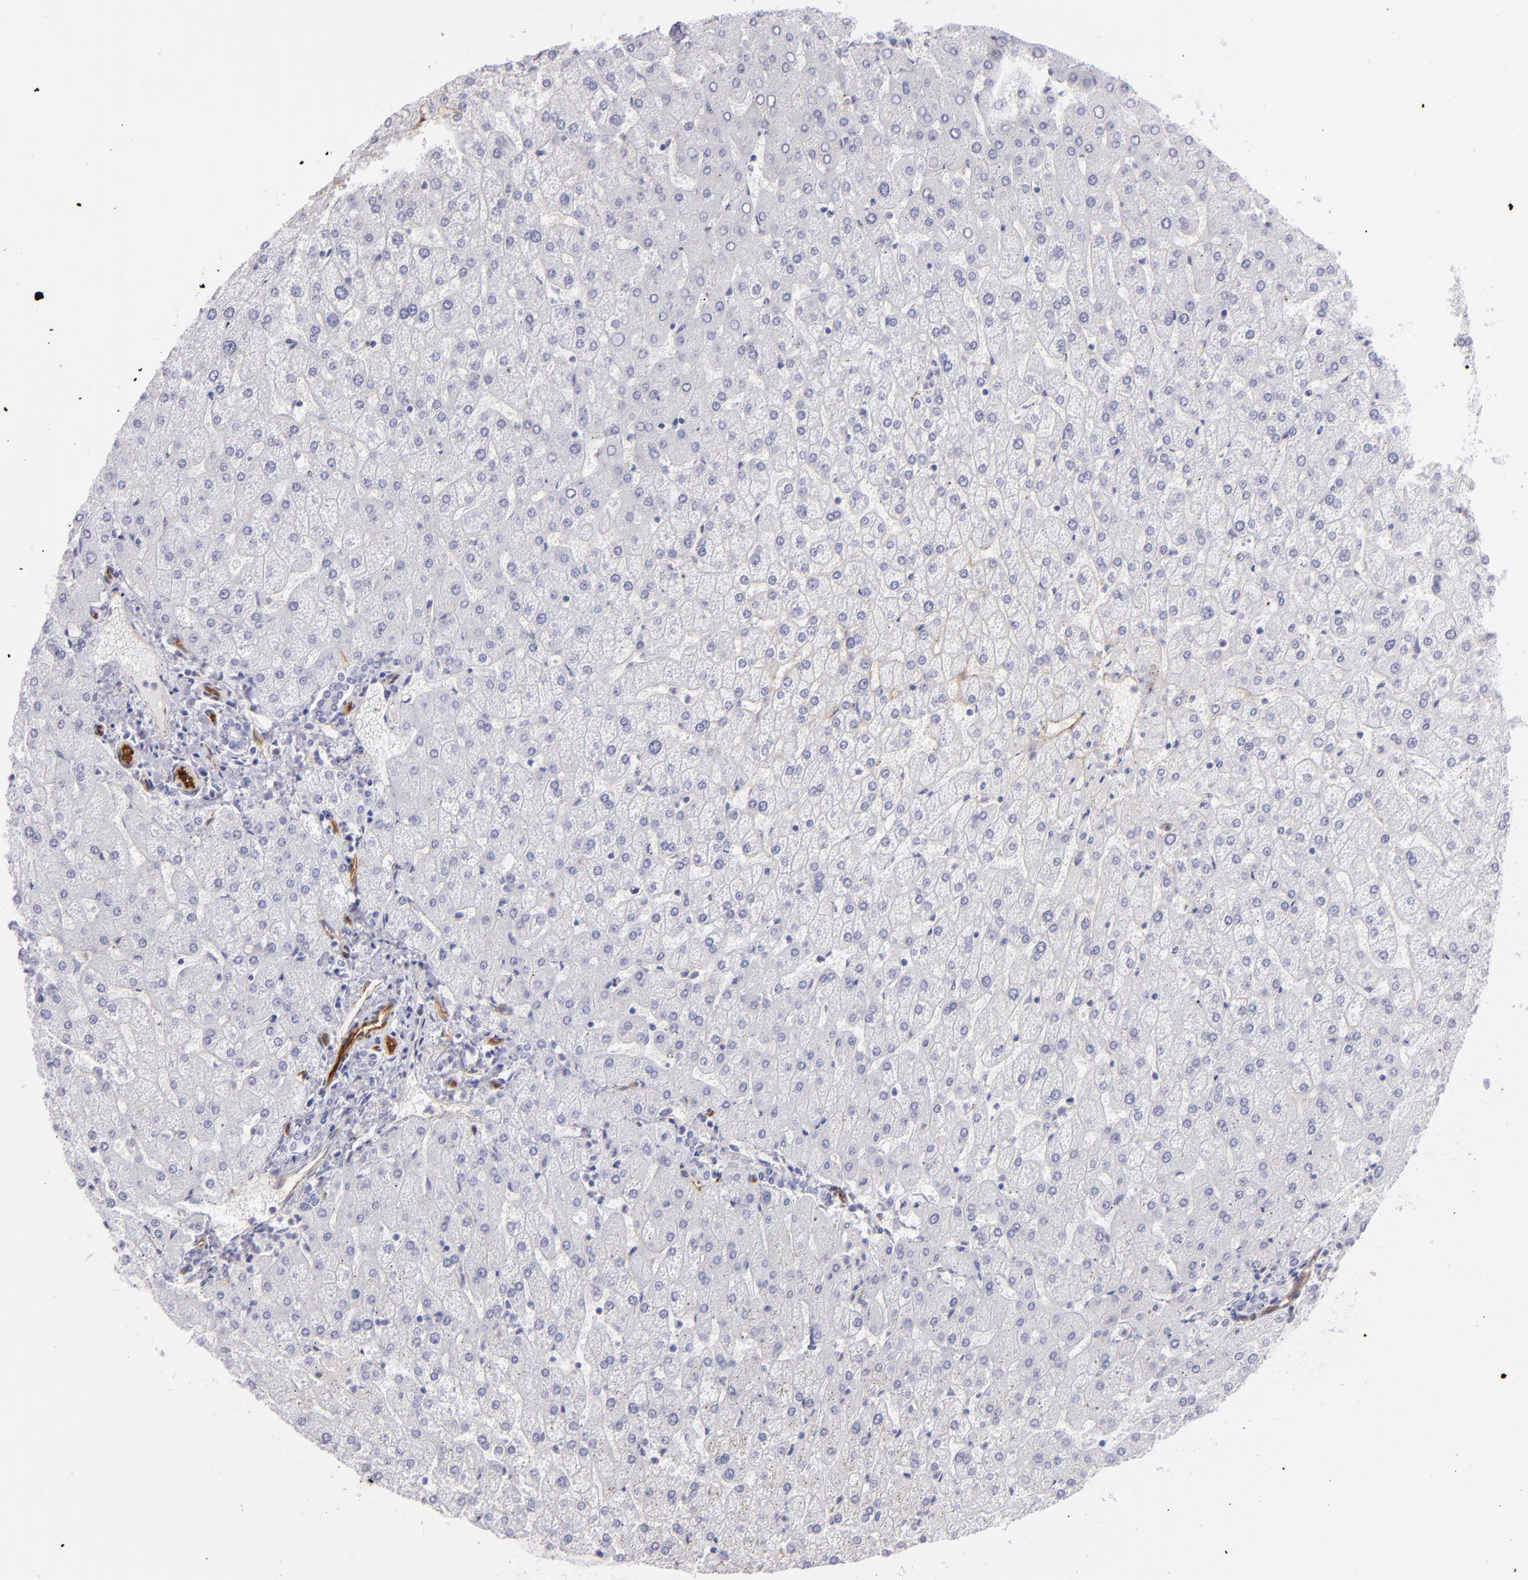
{"staining": {"intensity": "negative", "quantity": "none", "location": "none"}, "tissue": "liver", "cell_type": "Cholangiocytes", "image_type": "normal", "snomed": [{"axis": "morphology", "description": "Normal tissue, NOS"}, {"axis": "topography", "description": "Liver"}], "caption": "This is a micrograph of immunohistochemistry (IHC) staining of benign liver, which shows no staining in cholangiocytes.", "gene": "THBD", "patient": {"sex": "female", "age": 32}}